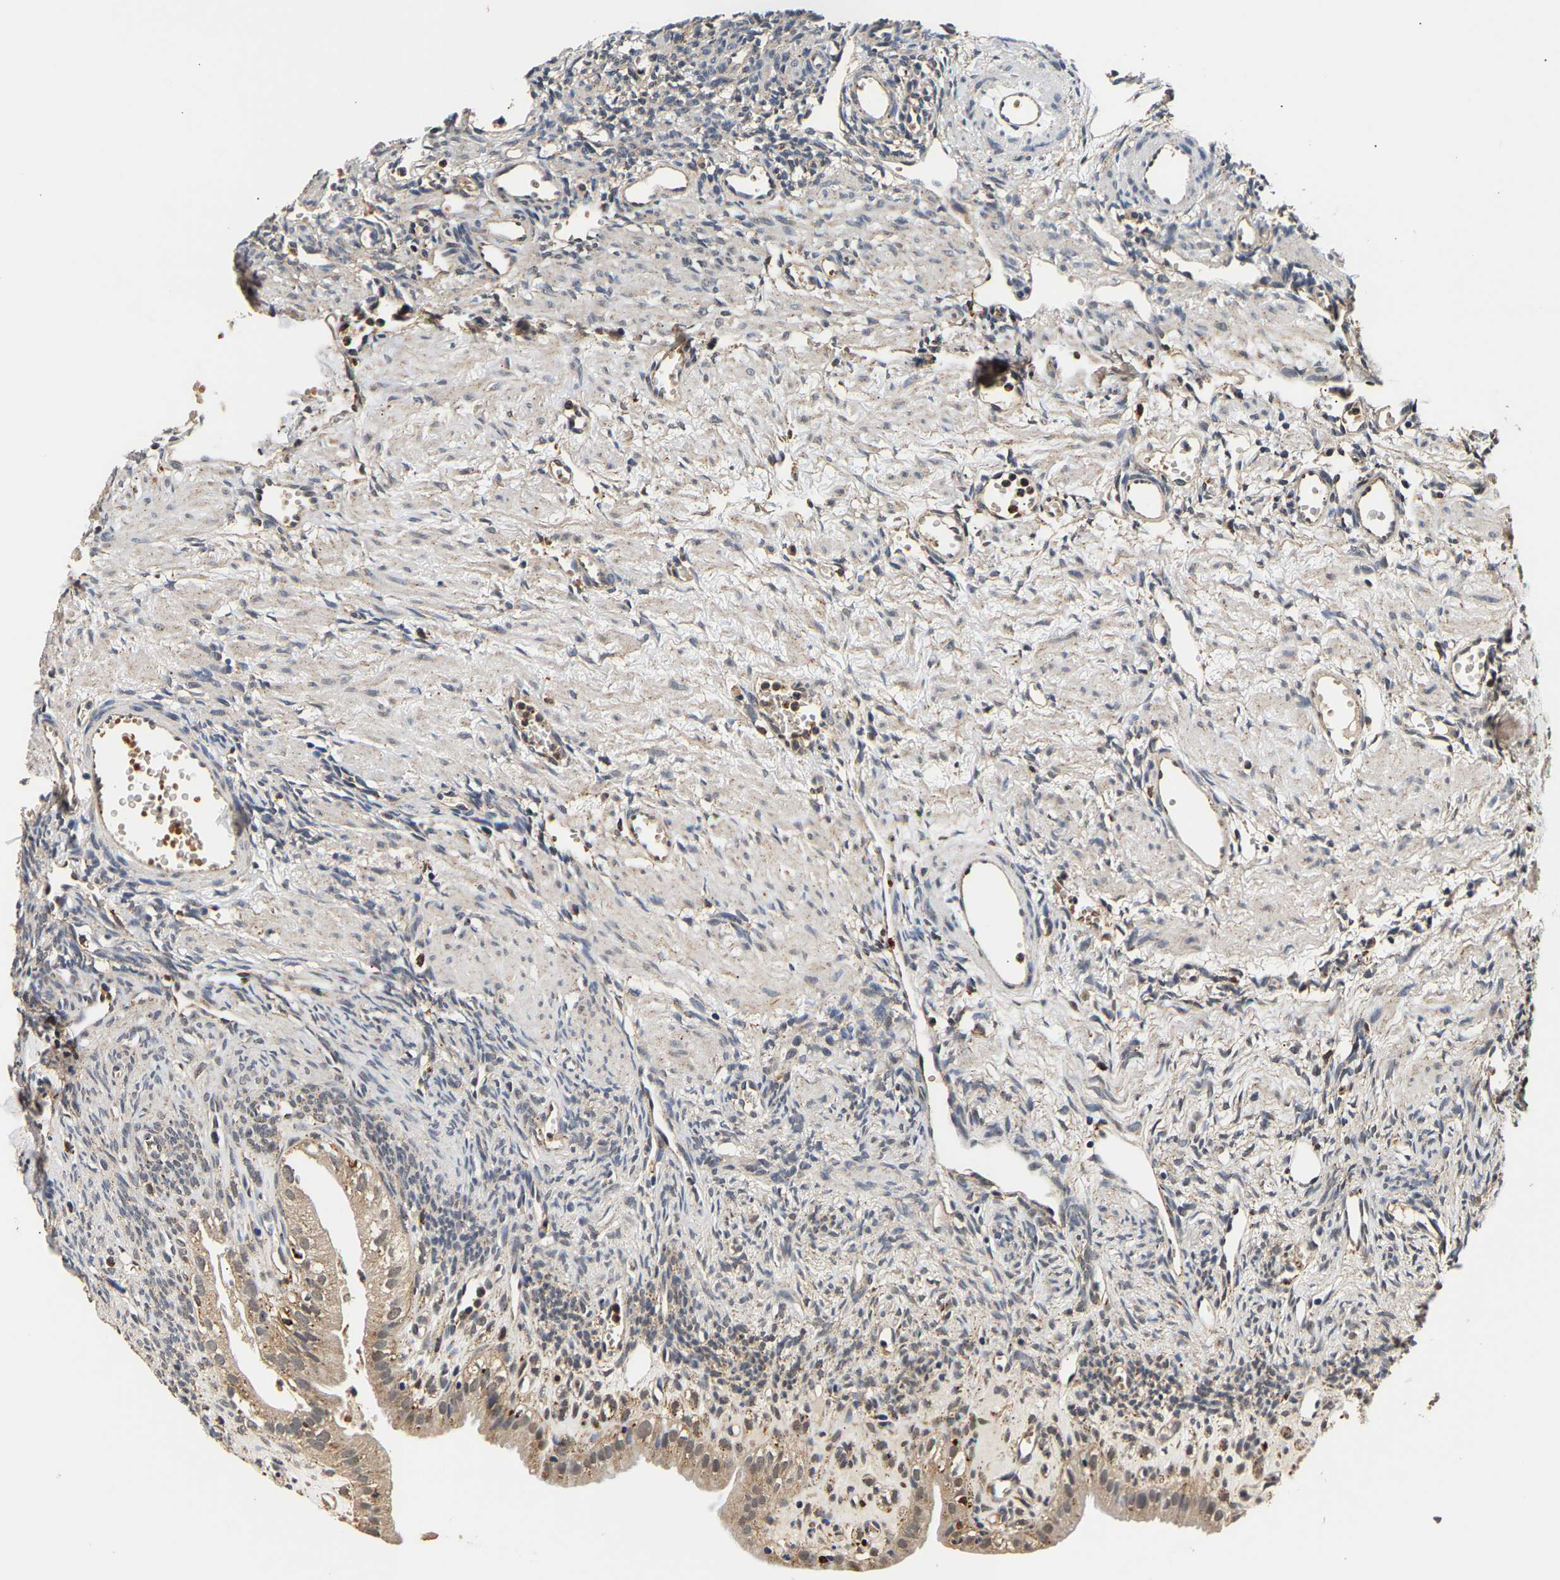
{"staining": {"intensity": "weak", "quantity": ">75%", "location": "cytoplasmic/membranous"}, "tissue": "ovary", "cell_type": "Follicle cells", "image_type": "normal", "snomed": [{"axis": "morphology", "description": "Normal tissue, NOS"}, {"axis": "topography", "description": "Ovary"}], "caption": "Ovary stained with immunohistochemistry demonstrates weak cytoplasmic/membranous expression in approximately >75% of follicle cells. Nuclei are stained in blue.", "gene": "SMU1", "patient": {"sex": "female", "age": 33}}